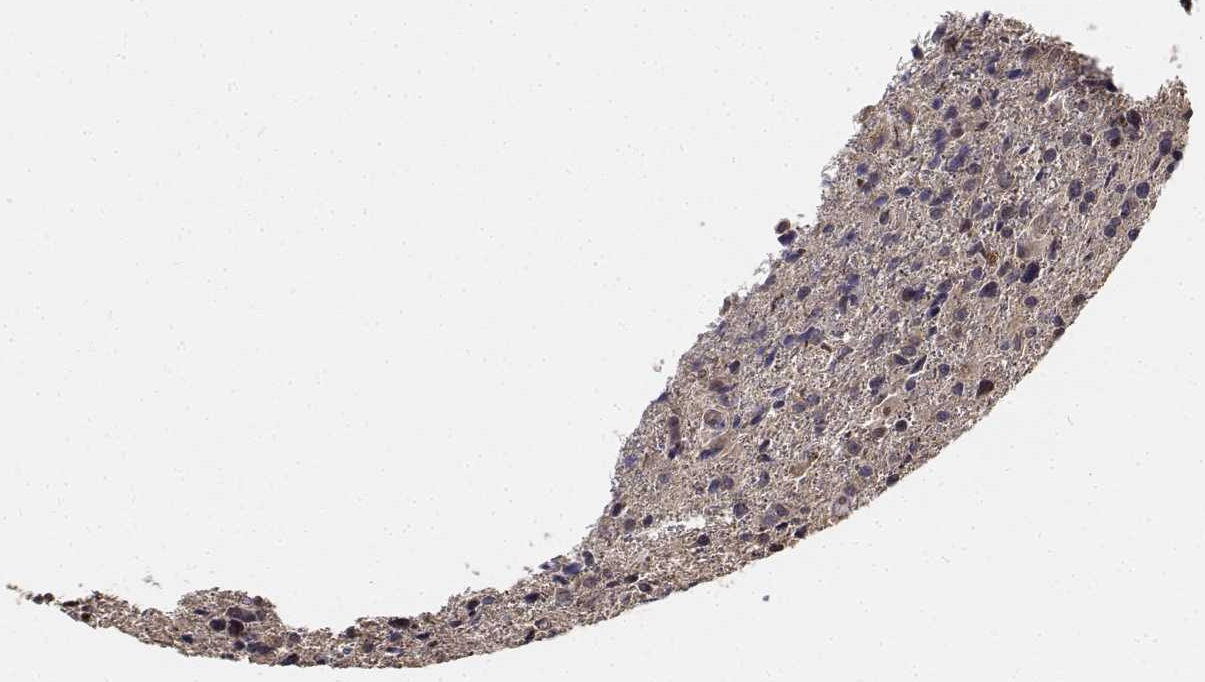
{"staining": {"intensity": "negative", "quantity": "none", "location": "none"}, "tissue": "glioma", "cell_type": "Tumor cells", "image_type": "cancer", "snomed": [{"axis": "morphology", "description": "Glioma, malignant, High grade"}, {"axis": "topography", "description": "Brain"}], "caption": "IHC histopathology image of neoplastic tissue: human glioma stained with DAB (3,3'-diaminobenzidine) displays no significant protein expression in tumor cells.", "gene": "PCID2", "patient": {"sex": "male", "age": 63}}